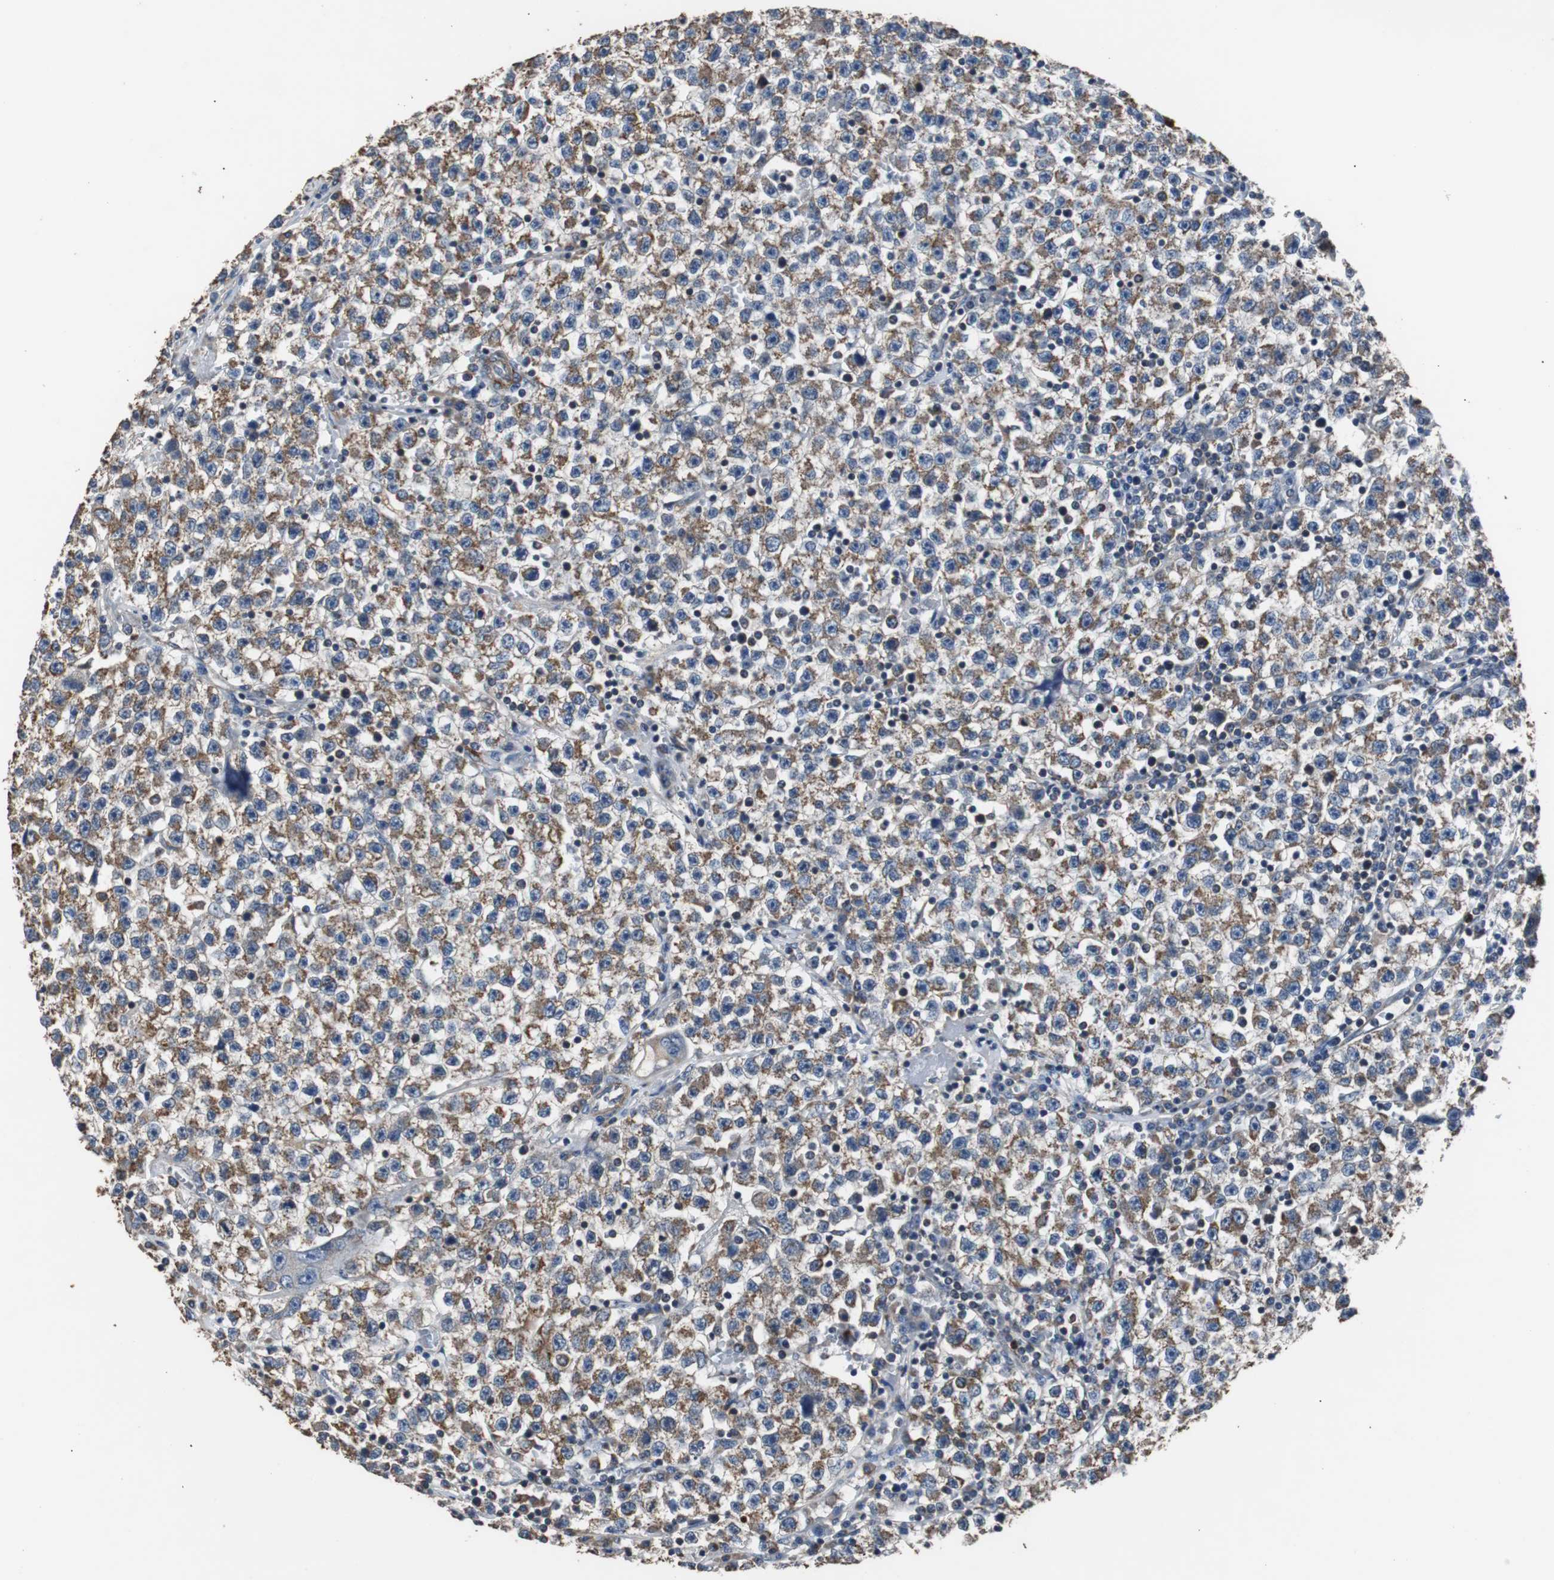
{"staining": {"intensity": "moderate", "quantity": ">75%", "location": "cytoplasmic/membranous"}, "tissue": "testis cancer", "cell_type": "Tumor cells", "image_type": "cancer", "snomed": [{"axis": "morphology", "description": "Seminoma, NOS"}, {"axis": "topography", "description": "Testis"}], "caption": "About >75% of tumor cells in human testis seminoma reveal moderate cytoplasmic/membranous protein staining as visualized by brown immunohistochemical staining.", "gene": "PITRM1", "patient": {"sex": "male", "age": 22}}